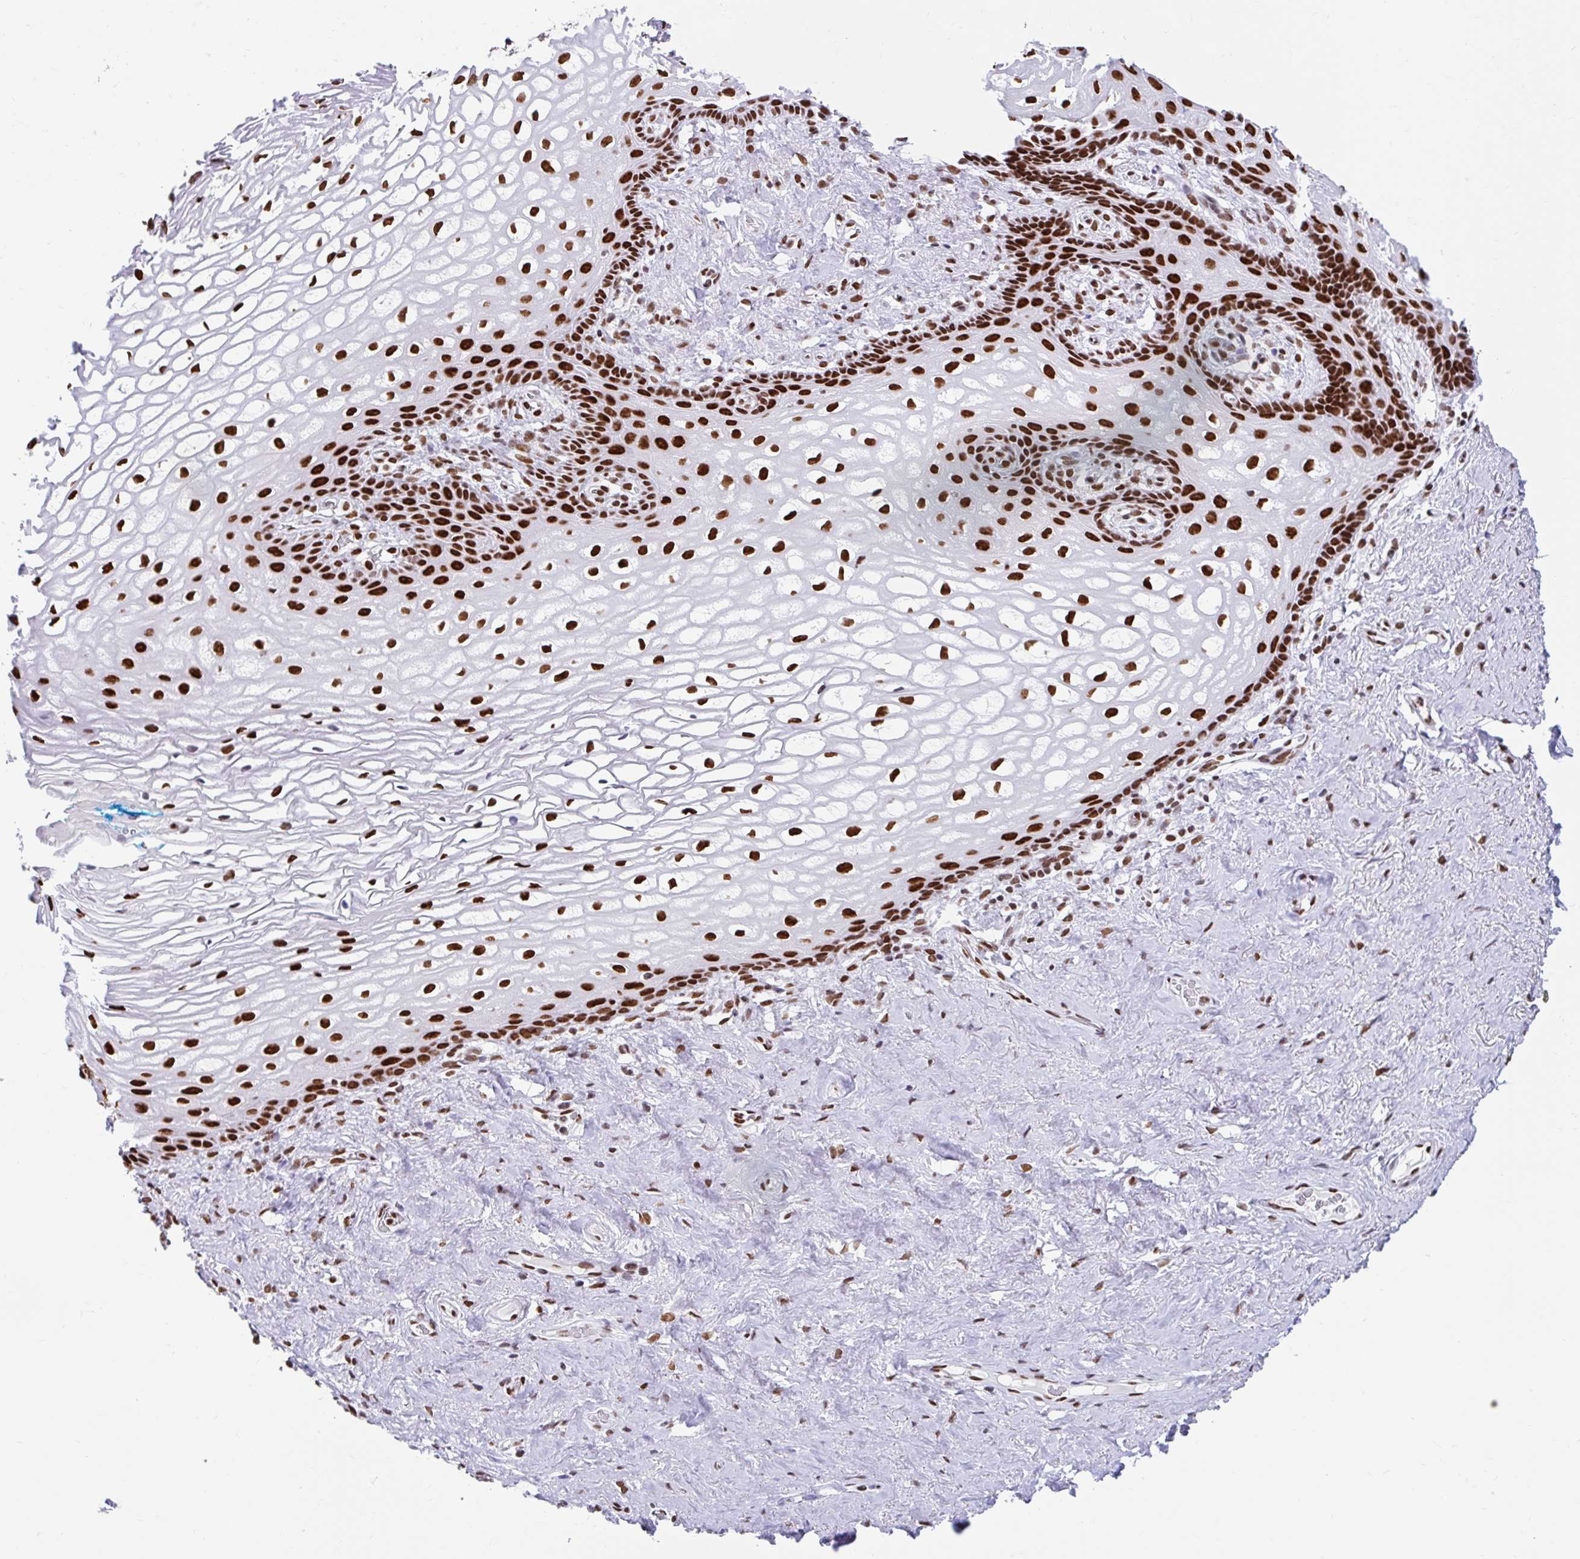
{"staining": {"intensity": "strong", "quantity": ">75%", "location": "nuclear"}, "tissue": "vagina", "cell_type": "Squamous epithelial cells", "image_type": "normal", "snomed": [{"axis": "morphology", "description": "Normal tissue, NOS"}, {"axis": "morphology", "description": "Adenocarcinoma, NOS"}, {"axis": "topography", "description": "Rectum"}, {"axis": "topography", "description": "Vagina"}, {"axis": "topography", "description": "Peripheral nerve tissue"}], "caption": "The histopathology image exhibits staining of unremarkable vagina, revealing strong nuclear protein positivity (brown color) within squamous epithelial cells. The protein of interest is shown in brown color, while the nuclei are stained blue.", "gene": "KHDRBS1", "patient": {"sex": "female", "age": 71}}